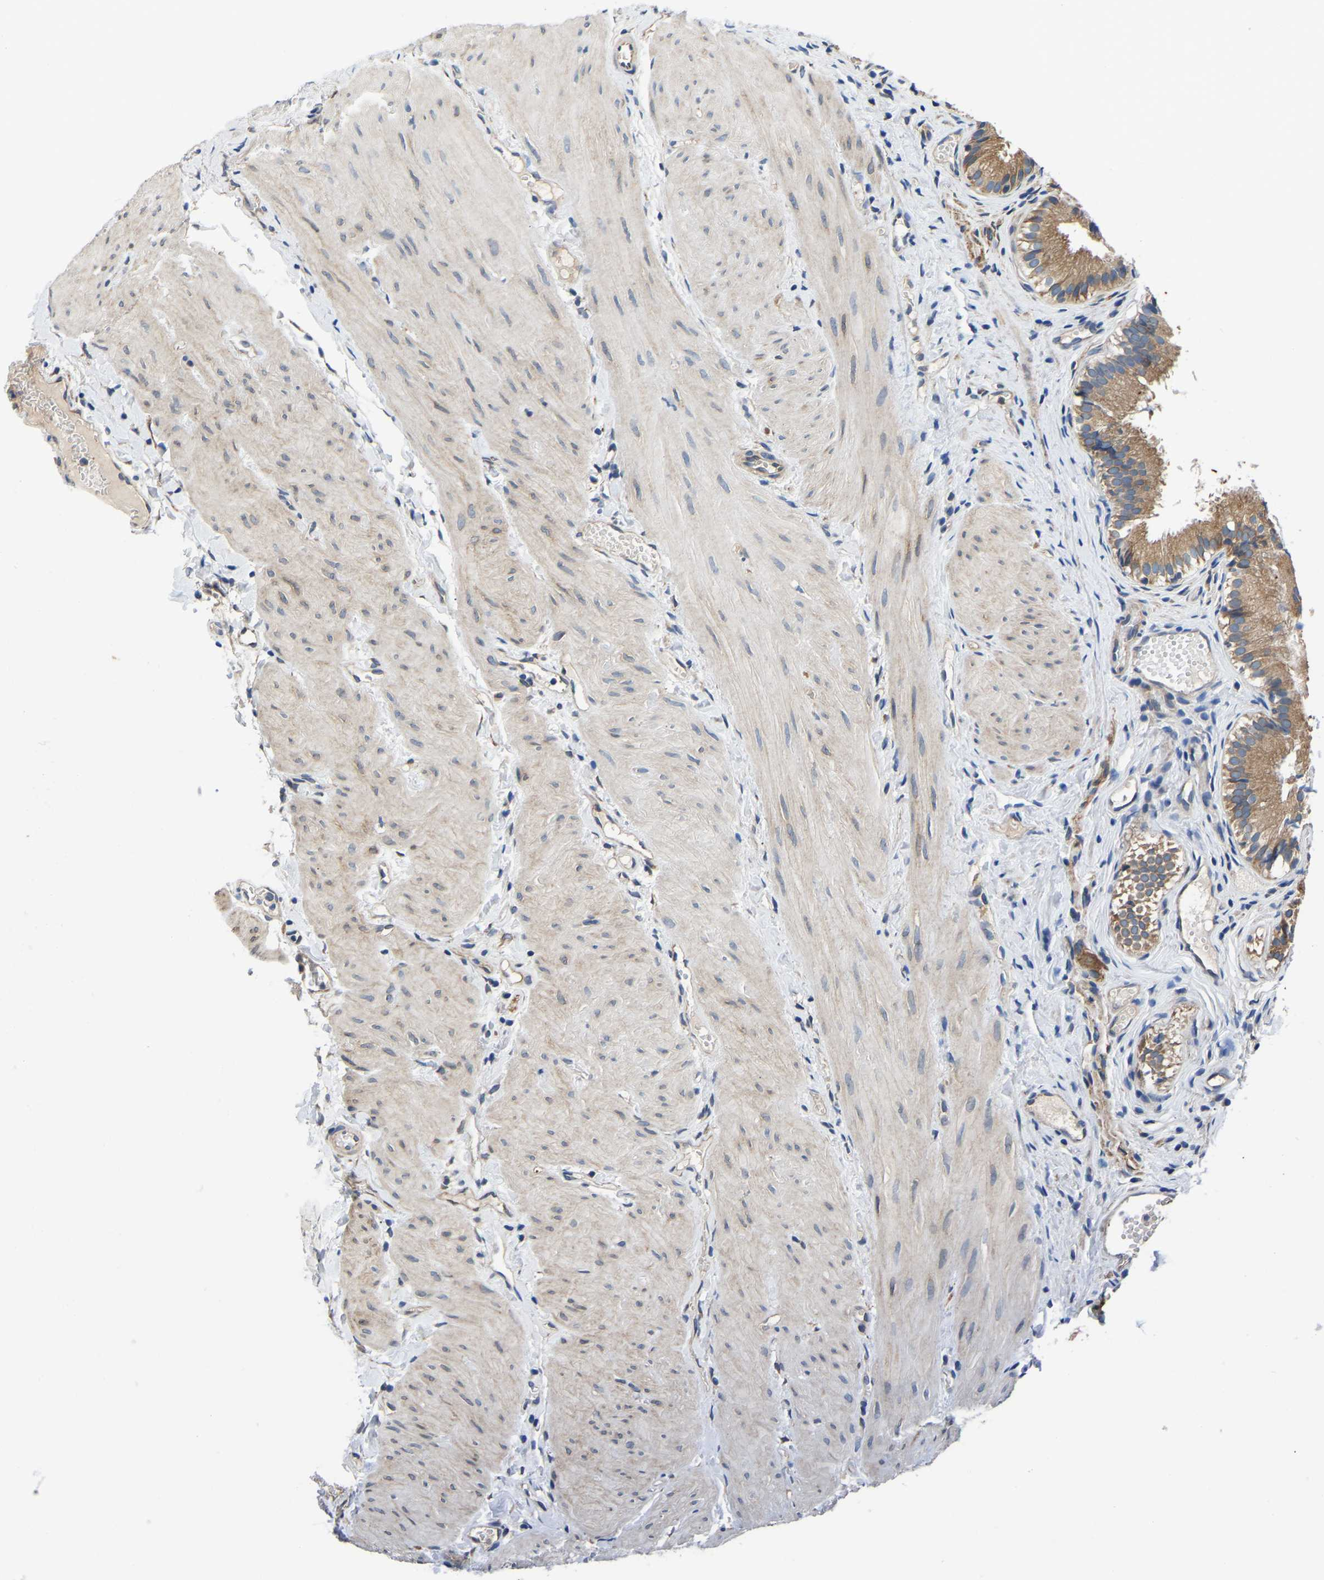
{"staining": {"intensity": "moderate", "quantity": ">75%", "location": "cytoplasmic/membranous"}, "tissue": "gallbladder", "cell_type": "Glandular cells", "image_type": "normal", "snomed": [{"axis": "morphology", "description": "Normal tissue, NOS"}, {"axis": "topography", "description": "Gallbladder"}], "caption": "Brown immunohistochemical staining in normal gallbladder displays moderate cytoplasmic/membranous positivity in approximately >75% of glandular cells.", "gene": "ARL6IP5", "patient": {"sex": "female", "age": 26}}